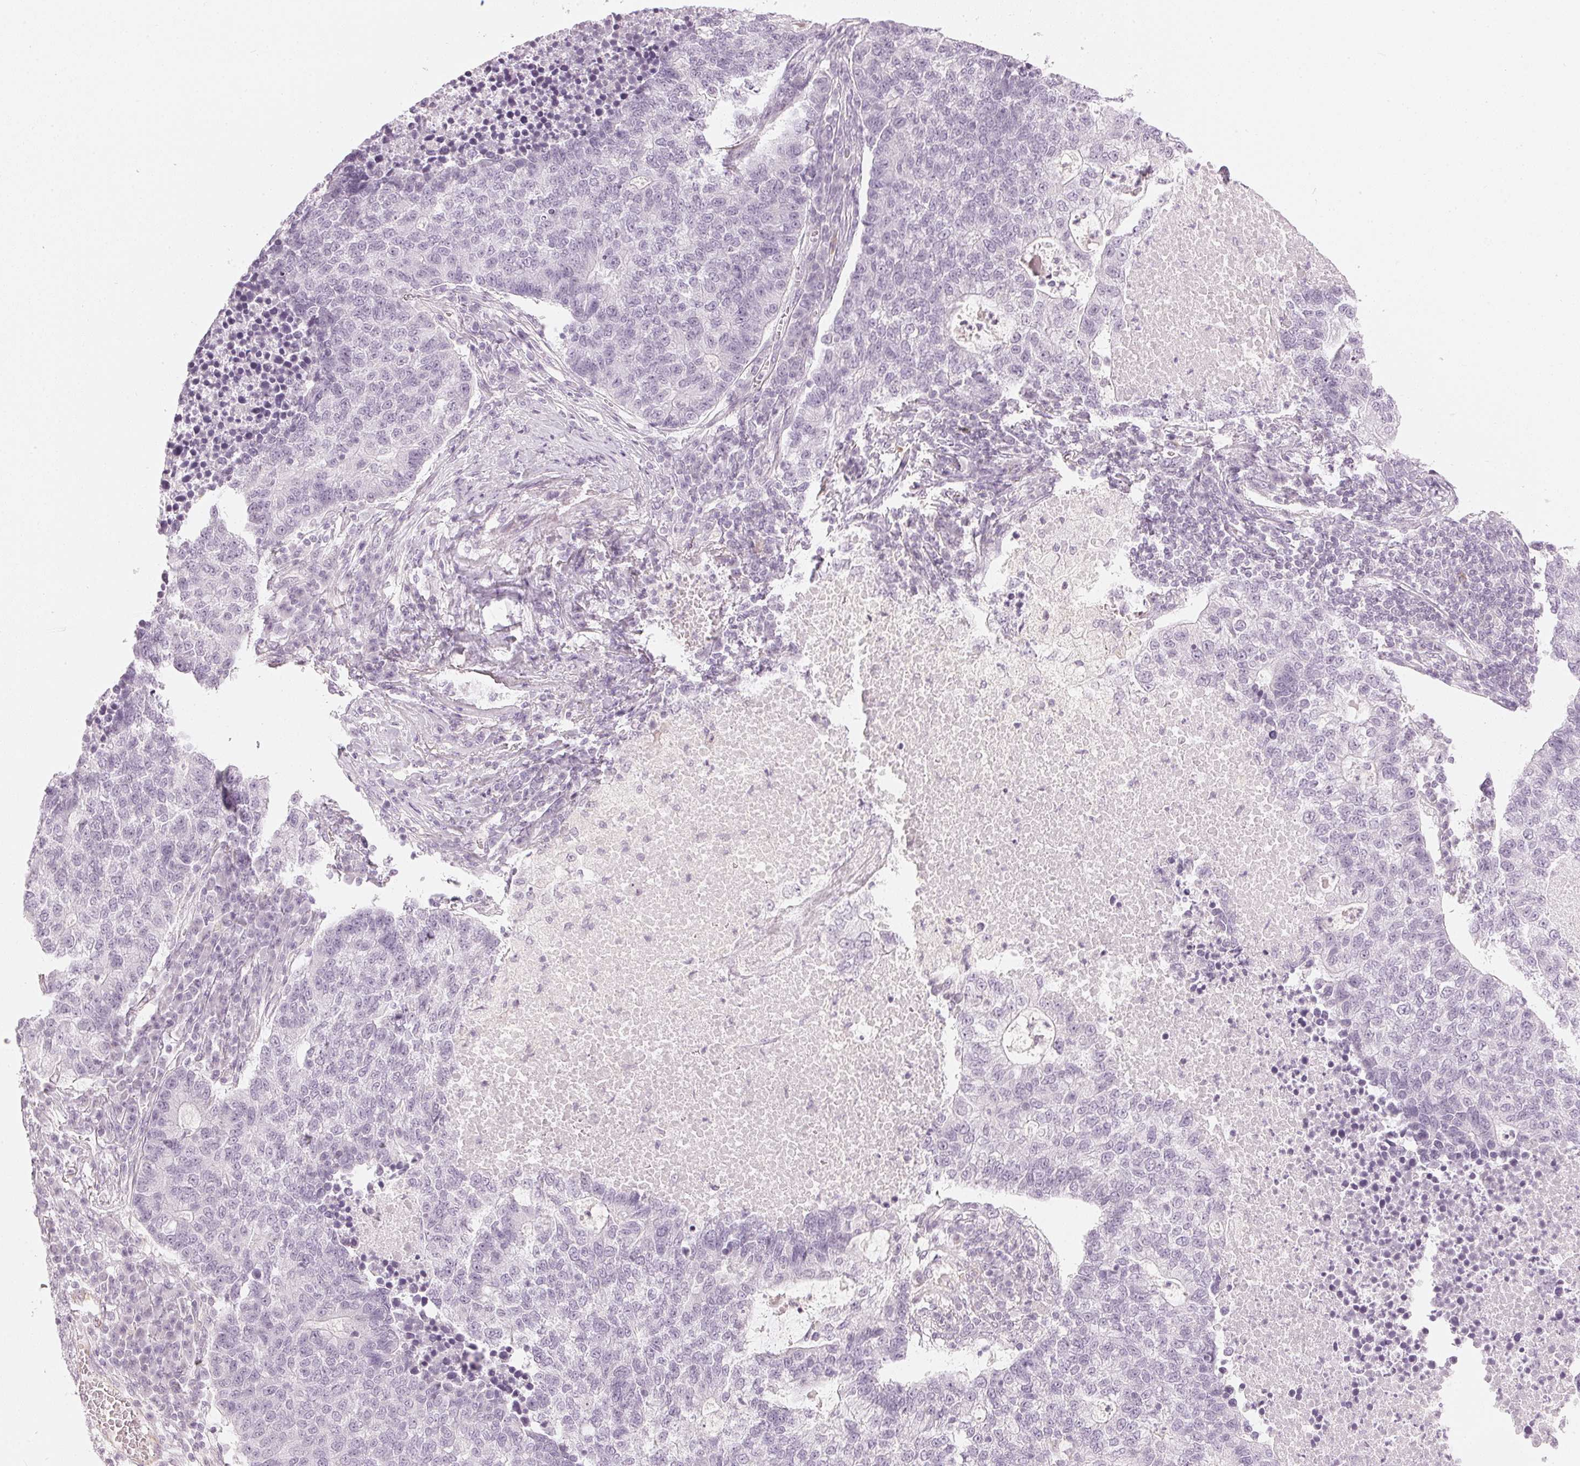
{"staining": {"intensity": "negative", "quantity": "none", "location": "none"}, "tissue": "lung cancer", "cell_type": "Tumor cells", "image_type": "cancer", "snomed": [{"axis": "morphology", "description": "Adenocarcinoma, NOS"}, {"axis": "topography", "description": "Lung"}], "caption": "Tumor cells show no significant protein expression in lung cancer (adenocarcinoma).", "gene": "APLP1", "patient": {"sex": "male", "age": 57}}